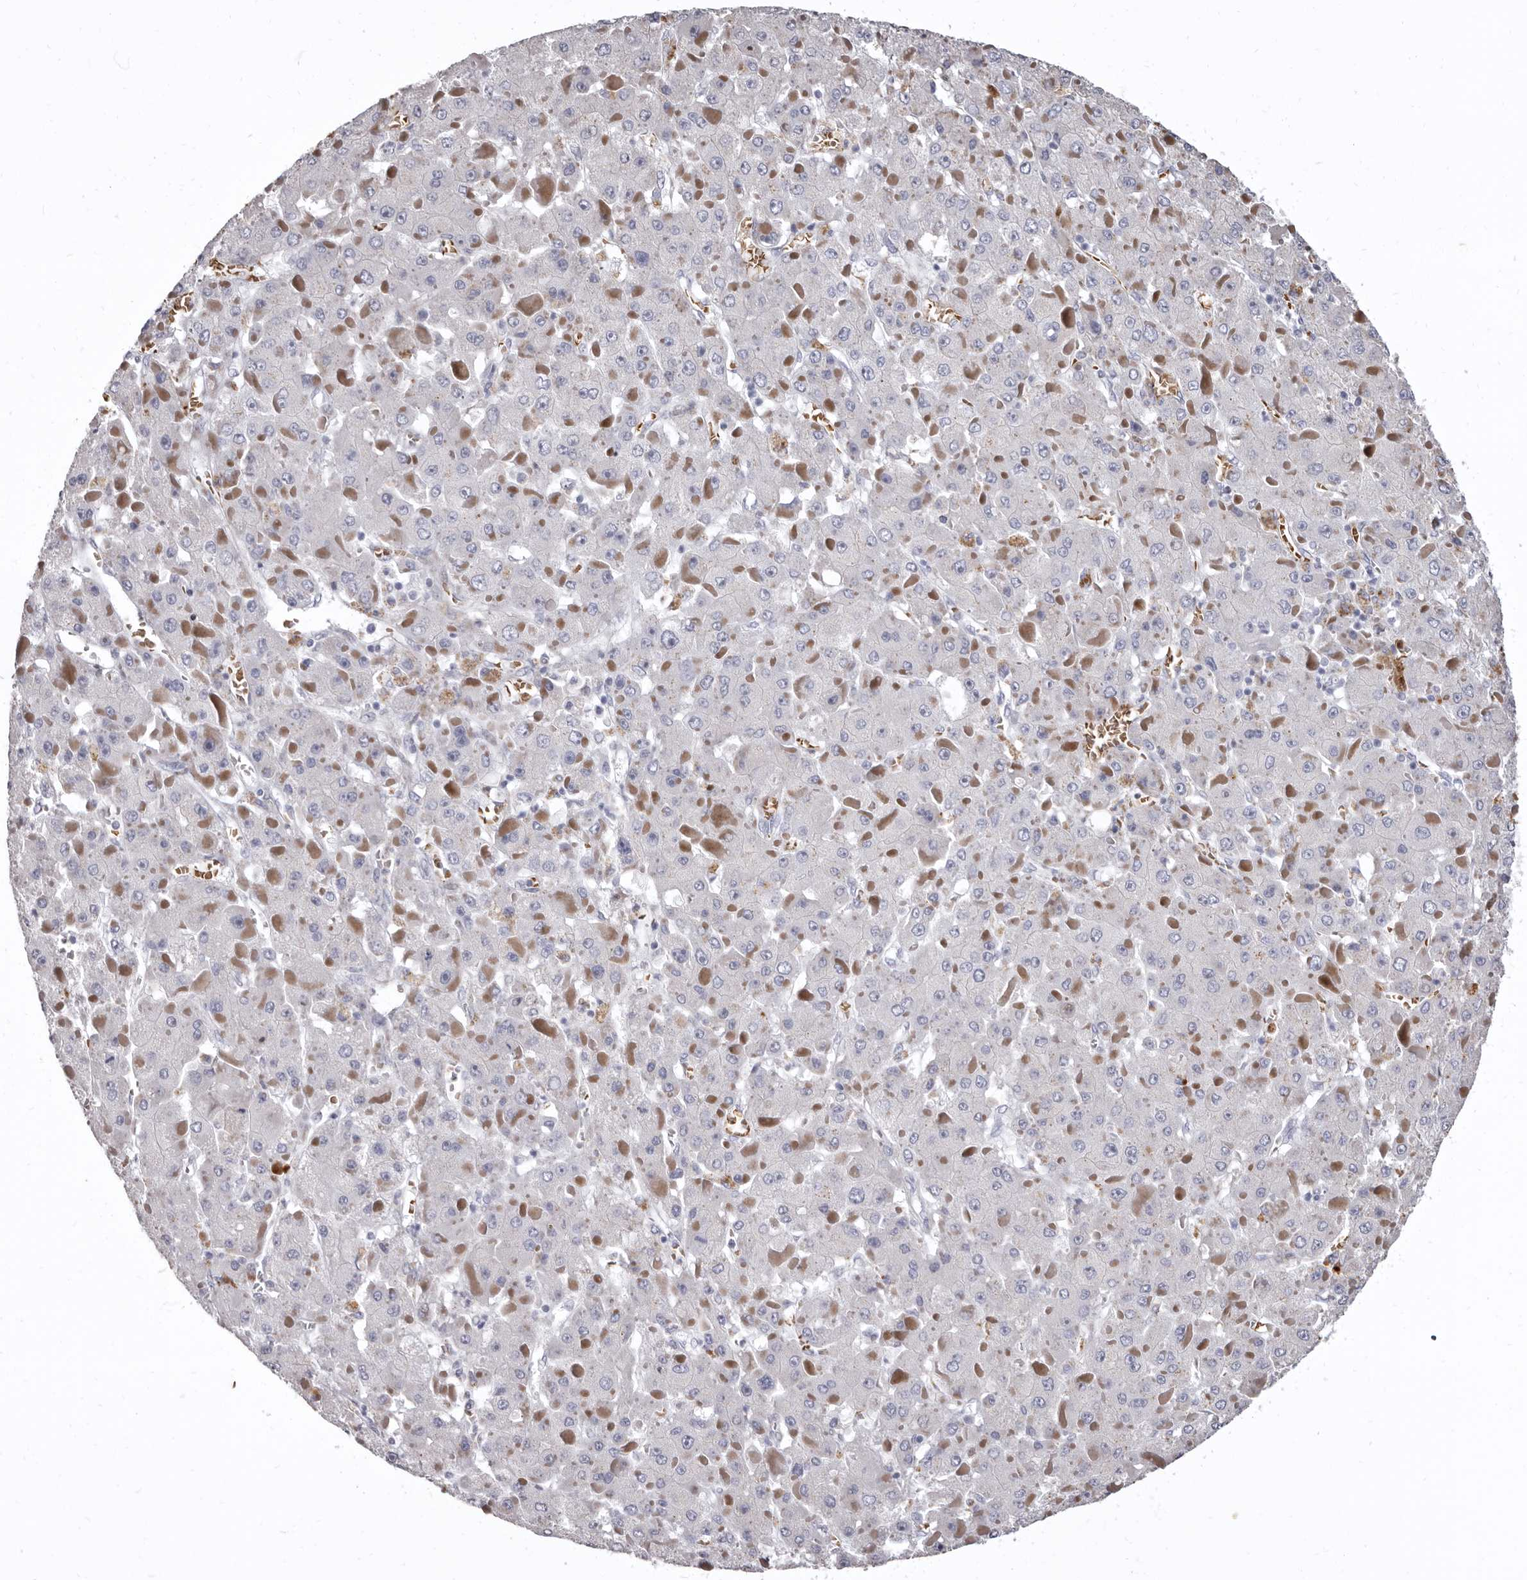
{"staining": {"intensity": "negative", "quantity": "none", "location": "none"}, "tissue": "liver cancer", "cell_type": "Tumor cells", "image_type": "cancer", "snomed": [{"axis": "morphology", "description": "Carcinoma, Hepatocellular, NOS"}, {"axis": "topography", "description": "Liver"}], "caption": "There is no significant positivity in tumor cells of liver cancer (hepatocellular carcinoma).", "gene": "AIDA", "patient": {"sex": "female", "age": 73}}